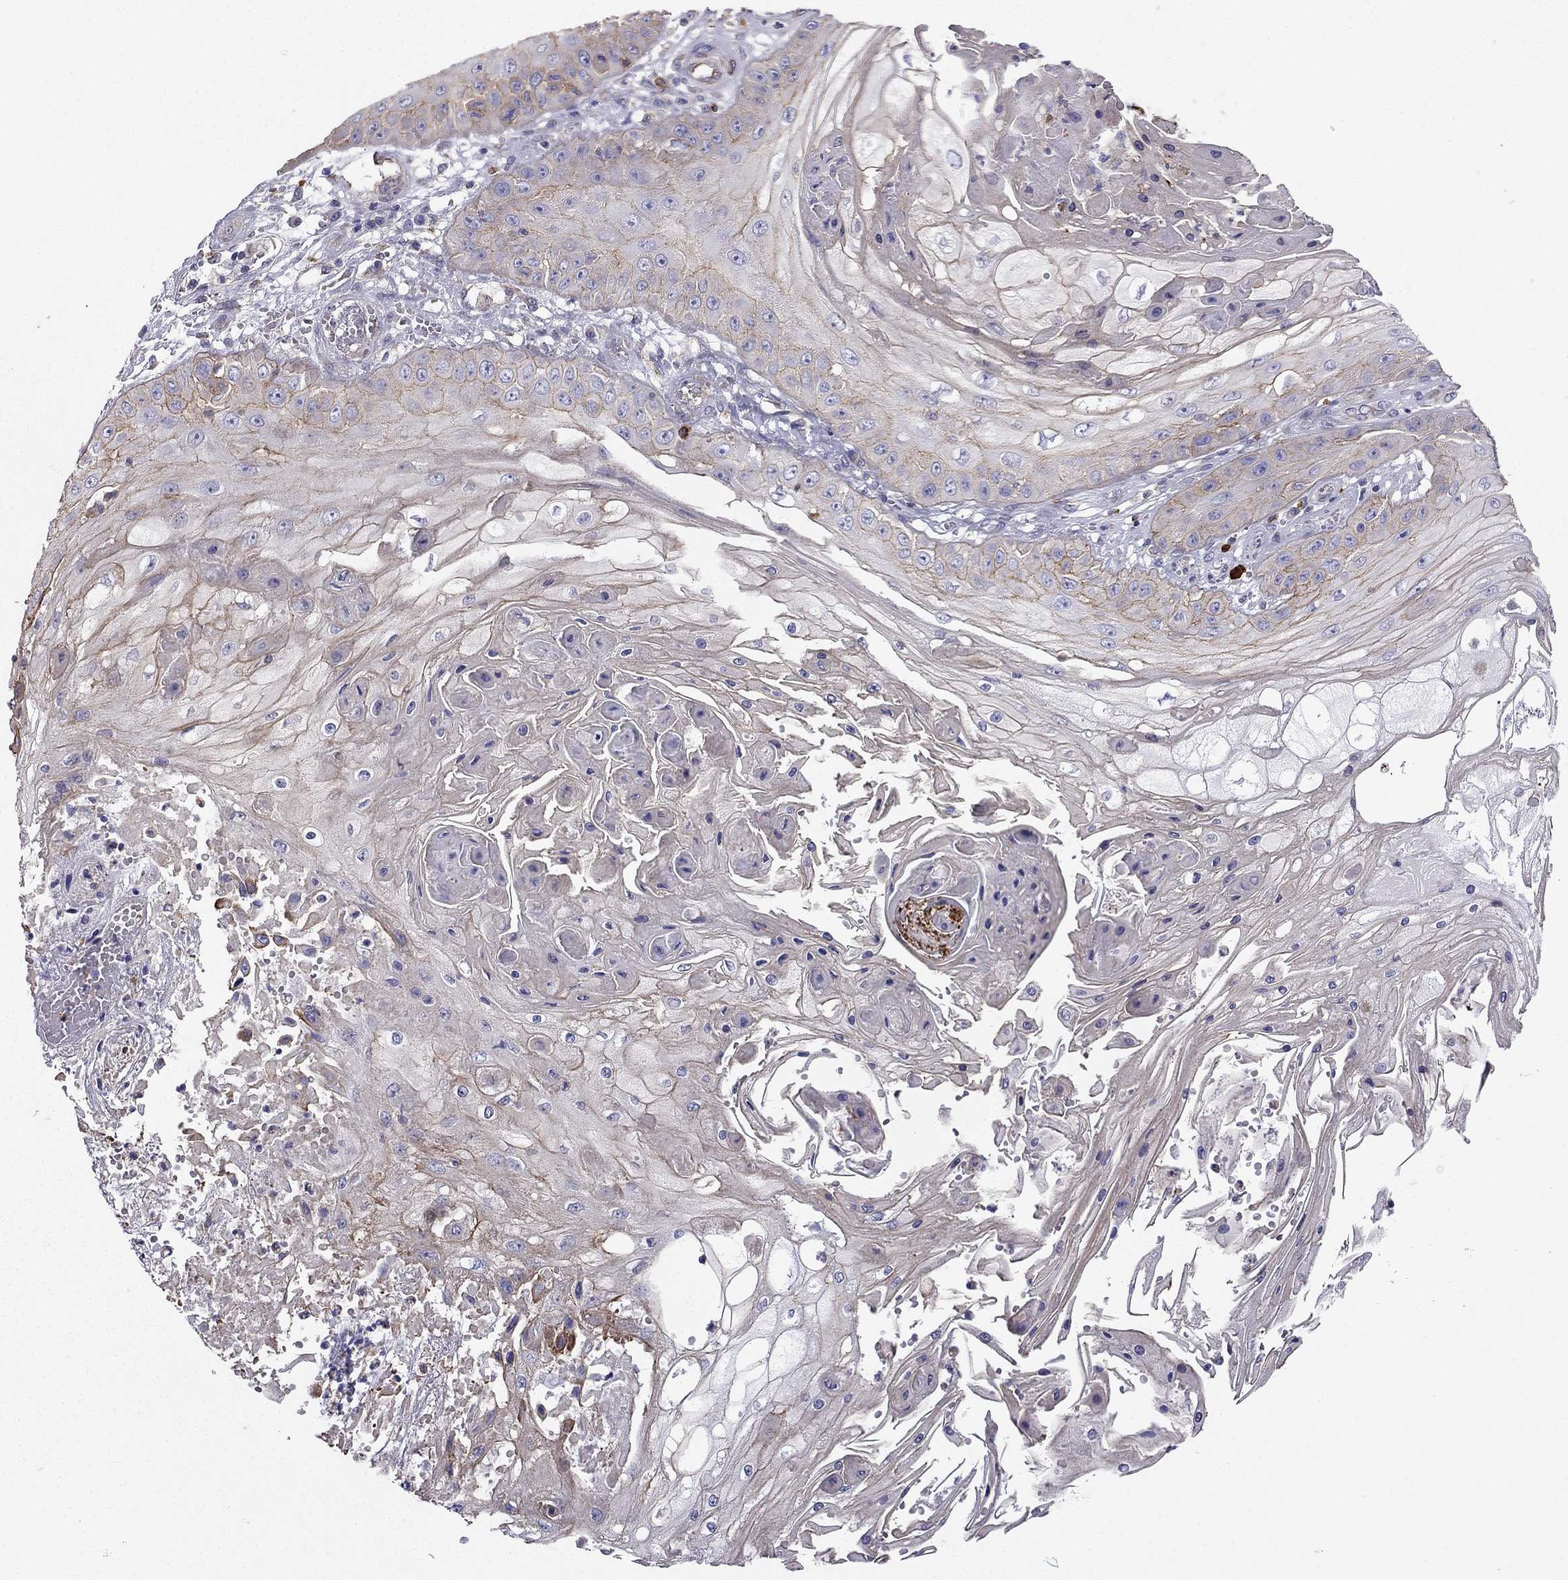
{"staining": {"intensity": "moderate", "quantity": "25%-75%", "location": "cytoplasmic/membranous"}, "tissue": "skin cancer", "cell_type": "Tumor cells", "image_type": "cancer", "snomed": [{"axis": "morphology", "description": "Squamous cell carcinoma, NOS"}, {"axis": "topography", "description": "Skin"}], "caption": "This photomicrograph reveals skin cancer stained with IHC to label a protein in brown. The cytoplasmic/membranous of tumor cells show moderate positivity for the protein. Nuclei are counter-stained blue.", "gene": "ENOX1", "patient": {"sex": "male", "age": 70}}